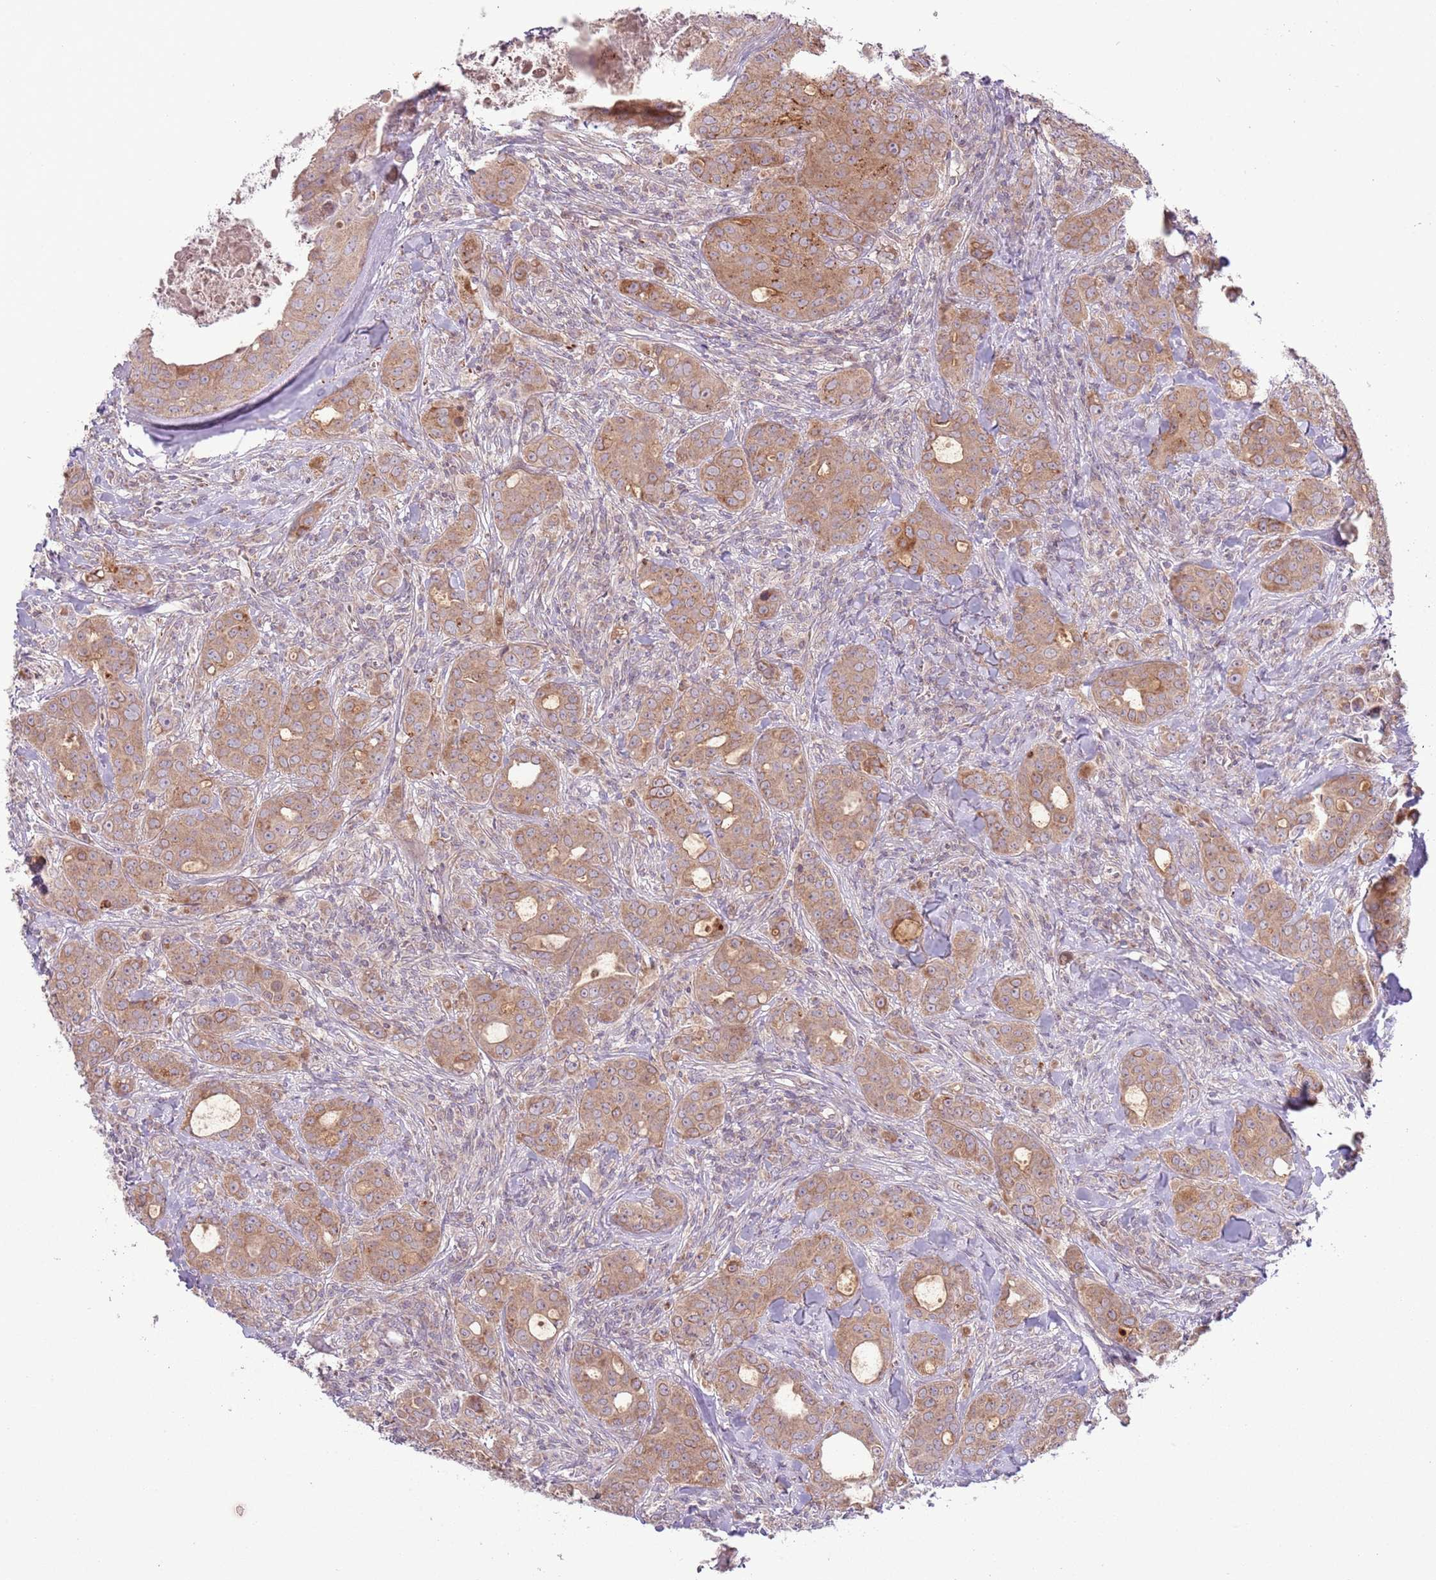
{"staining": {"intensity": "moderate", "quantity": ">75%", "location": "cytoplasmic/membranous"}, "tissue": "breast cancer", "cell_type": "Tumor cells", "image_type": "cancer", "snomed": [{"axis": "morphology", "description": "Duct carcinoma"}, {"axis": "topography", "description": "Breast"}], "caption": "This micrograph shows IHC staining of breast cancer (intraductal carcinoma), with medium moderate cytoplasmic/membranous positivity in about >75% of tumor cells.", "gene": "DTD2", "patient": {"sex": "female", "age": 43}}